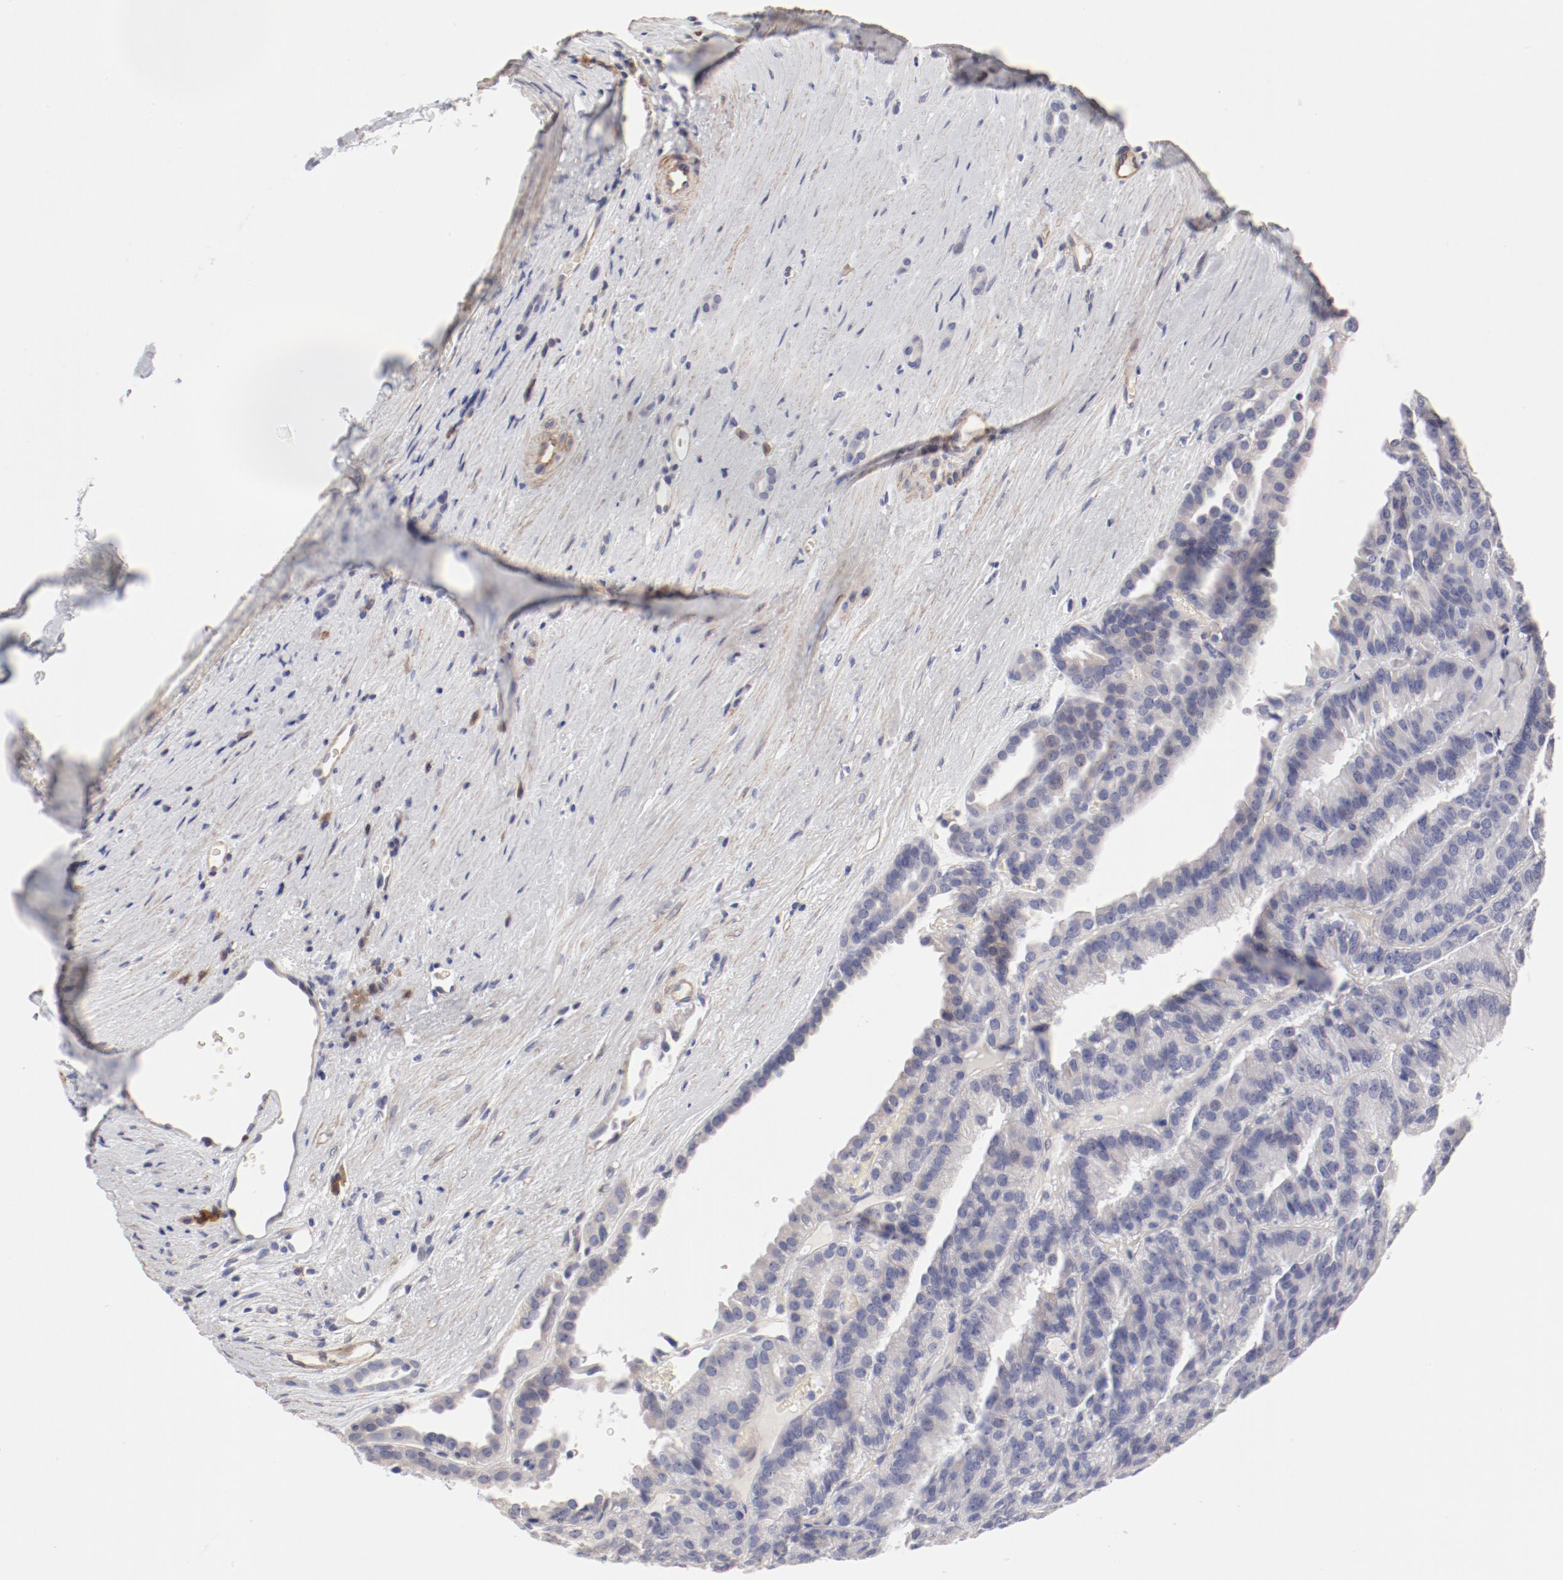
{"staining": {"intensity": "weak", "quantity": "<25%", "location": "cytoplasmic/membranous"}, "tissue": "renal cancer", "cell_type": "Tumor cells", "image_type": "cancer", "snomed": [{"axis": "morphology", "description": "Adenocarcinoma, NOS"}, {"axis": "topography", "description": "Kidney"}], "caption": "IHC micrograph of neoplastic tissue: renal adenocarcinoma stained with DAB demonstrates no significant protein staining in tumor cells.", "gene": "LAX1", "patient": {"sex": "male", "age": 46}}